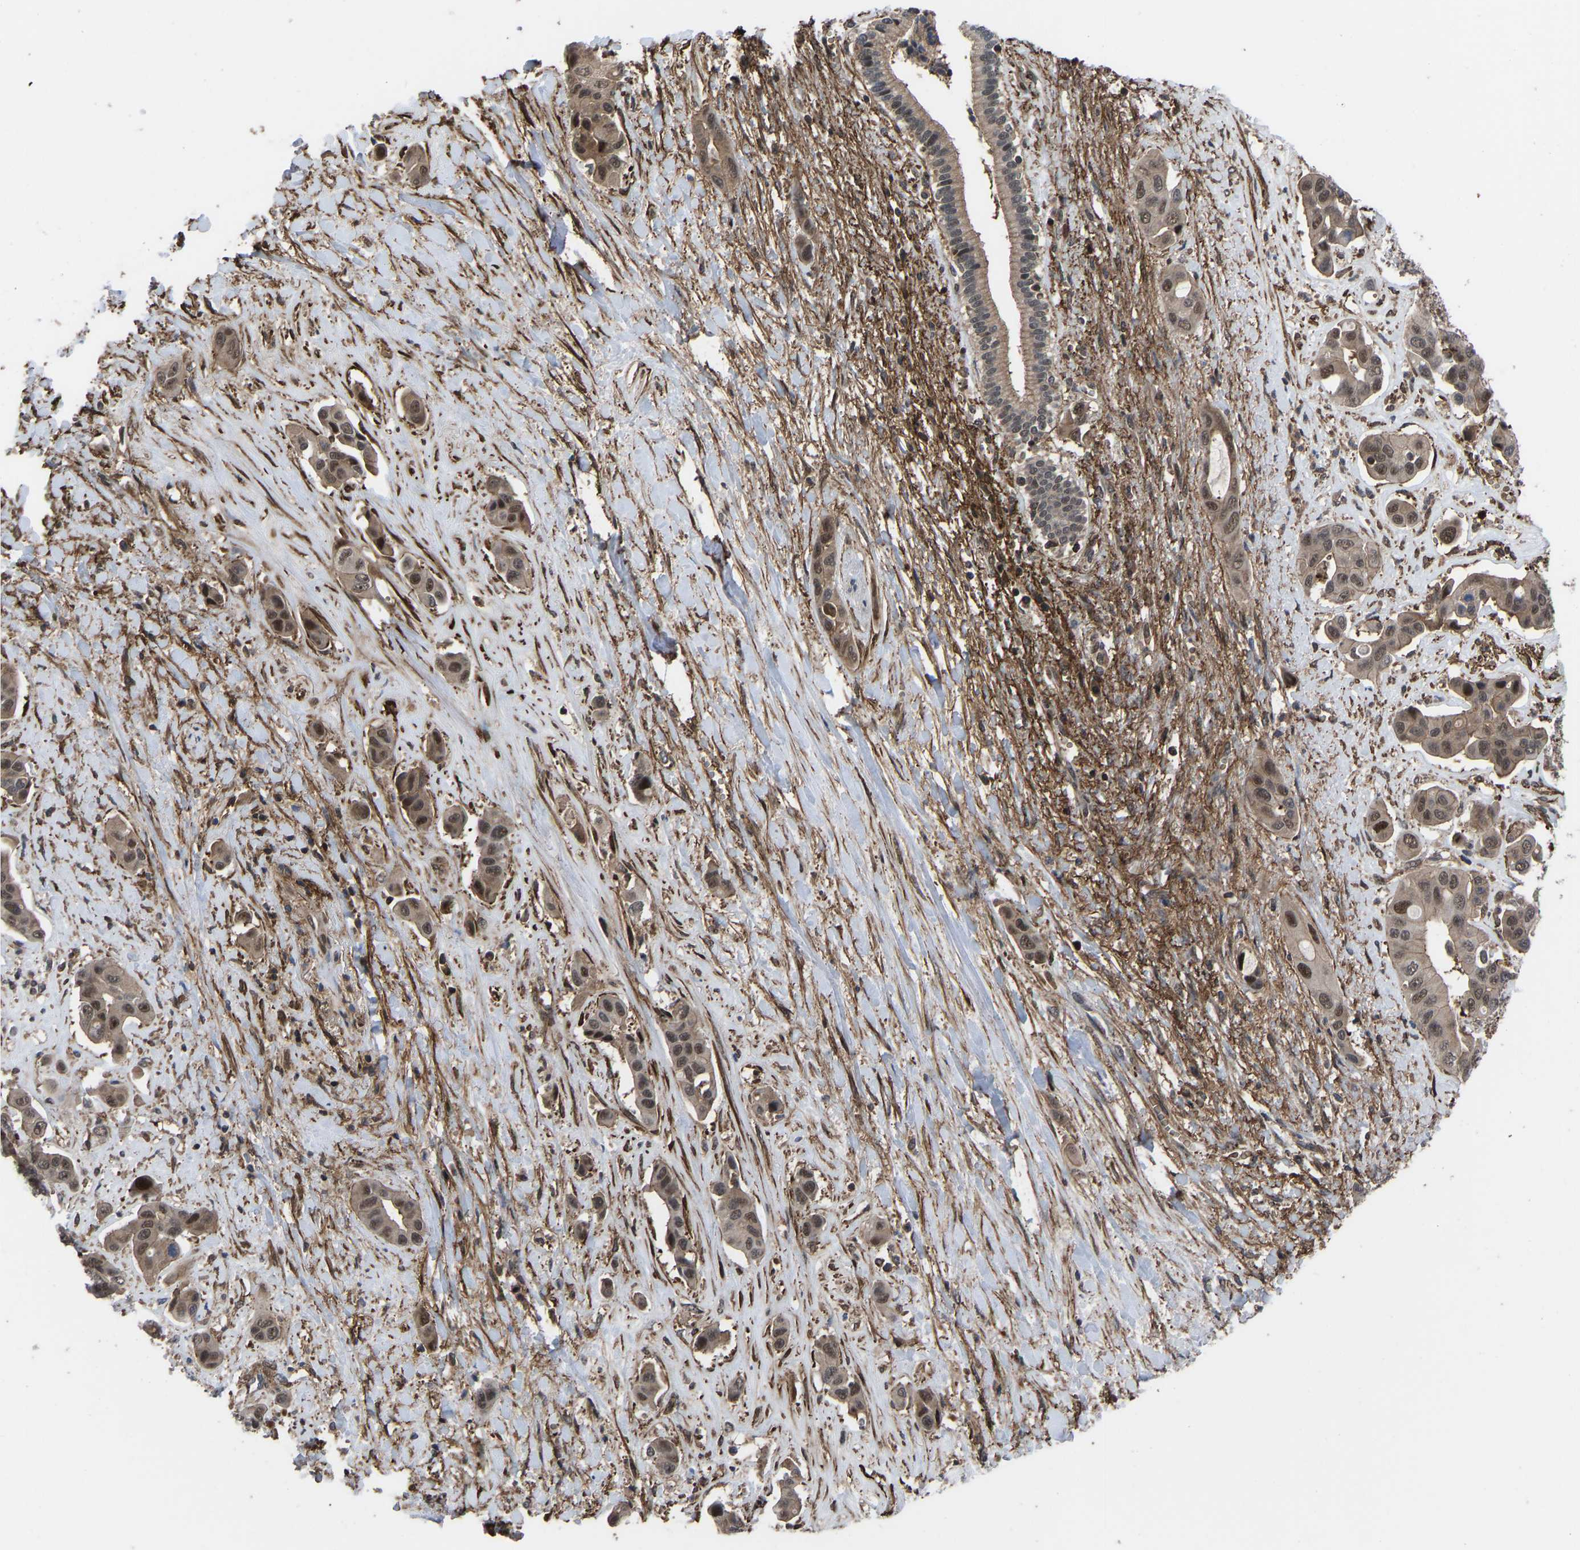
{"staining": {"intensity": "moderate", "quantity": ">75%", "location": "cytoplasmic/membranous,nuclear"}, "tissue": "liver cancer", "cell_type": "Tumor cells", "image_type": "cancer", "snomed": [{"axis": "morphology", "description": "Cholangiocarcinoma"}, {"axis": "topography", "description": "Liver"}], "caption": "This is an image of immunohistochemistry (IHC) staining of liver cancer (cholangiocarcinoma), which shows moderate staining in the cytoplasmic/membranous and nuclear of tumor cells.", "gene": "CYP7B1", "patient": {"sex": "female", "age": 52}}